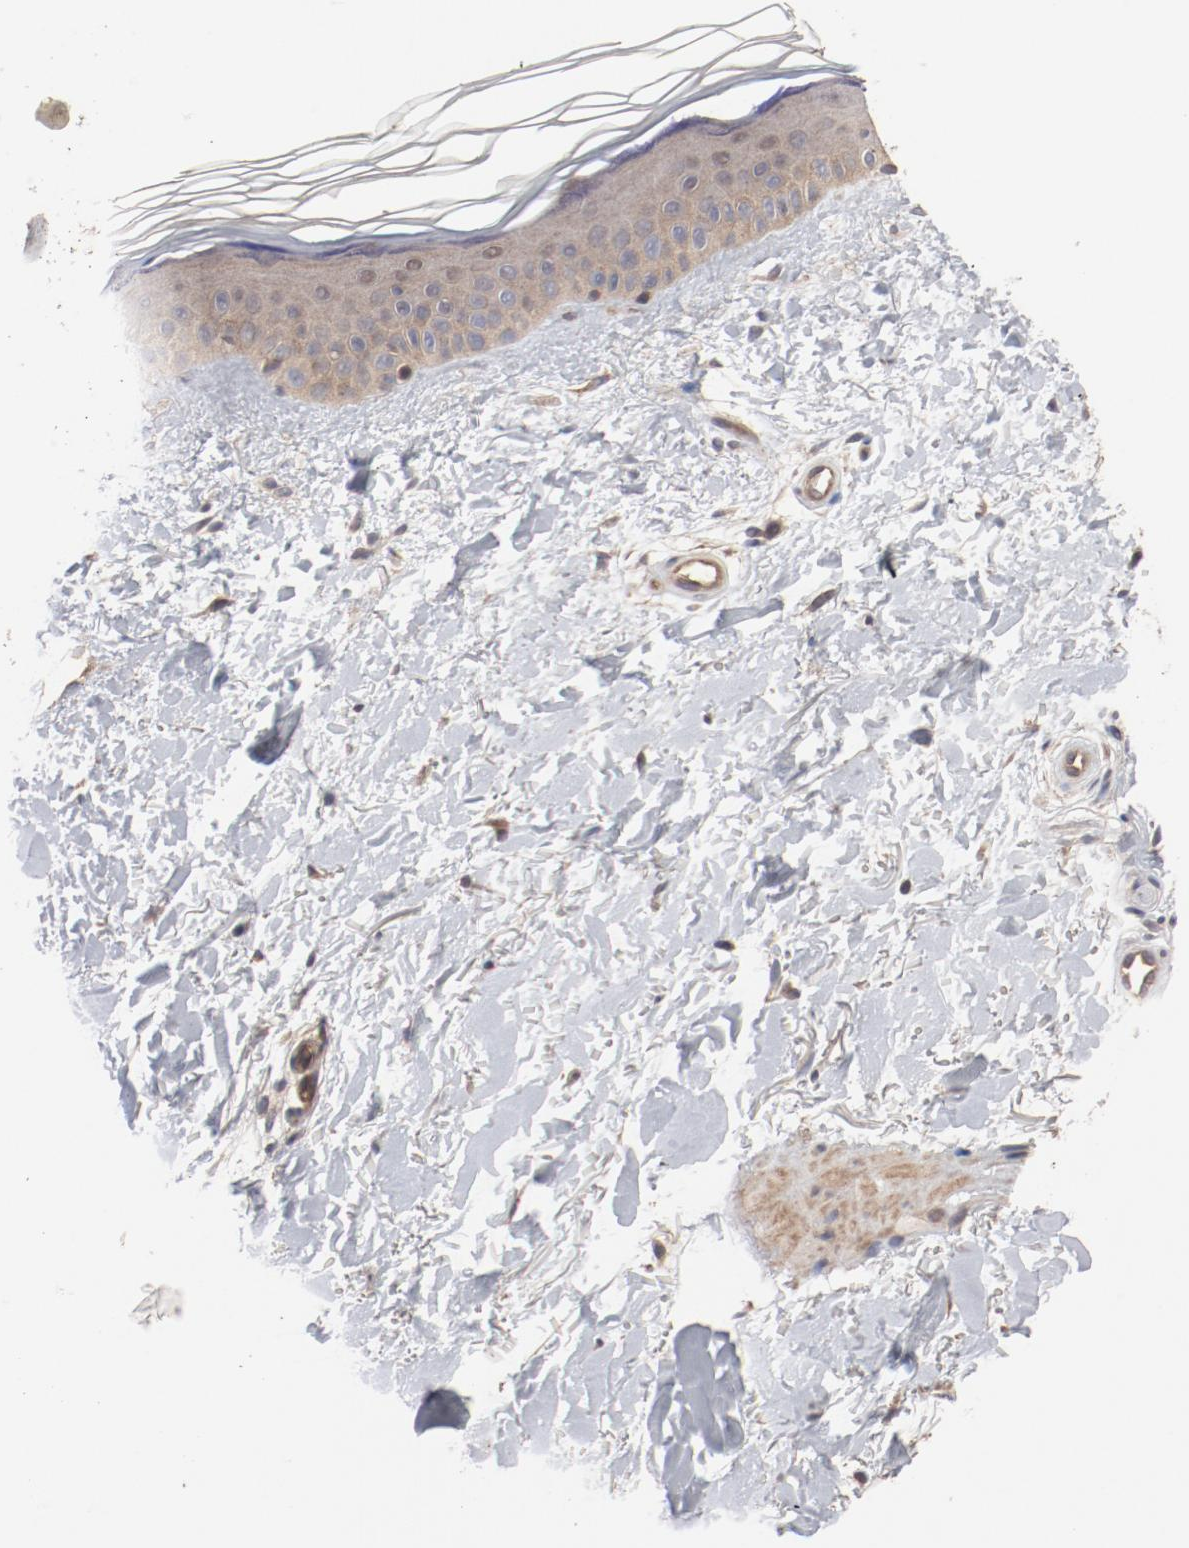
{"staining": {"intensity": "moderate", "quantity": ">75%", "location": "cytoplasmic/membranous"}, "tissue": "skin", "cell_type": "Fibroblasts", "image_type": "normal", "snomed": [{"axis": "morphology", "description": "Normal tissue, NOS"}, {"axis": "topography", "description": "Skin"}], "caption": "Immunohistochemistry of unremarkable human skin exhibits medium levels of moderate cytoplasmic/membranous staining in approximately >75% of fibroblasts. Nuclei are stained in blue.", "gene": "PITPNM2", "patient": {"sex": "female", "age": 19}}